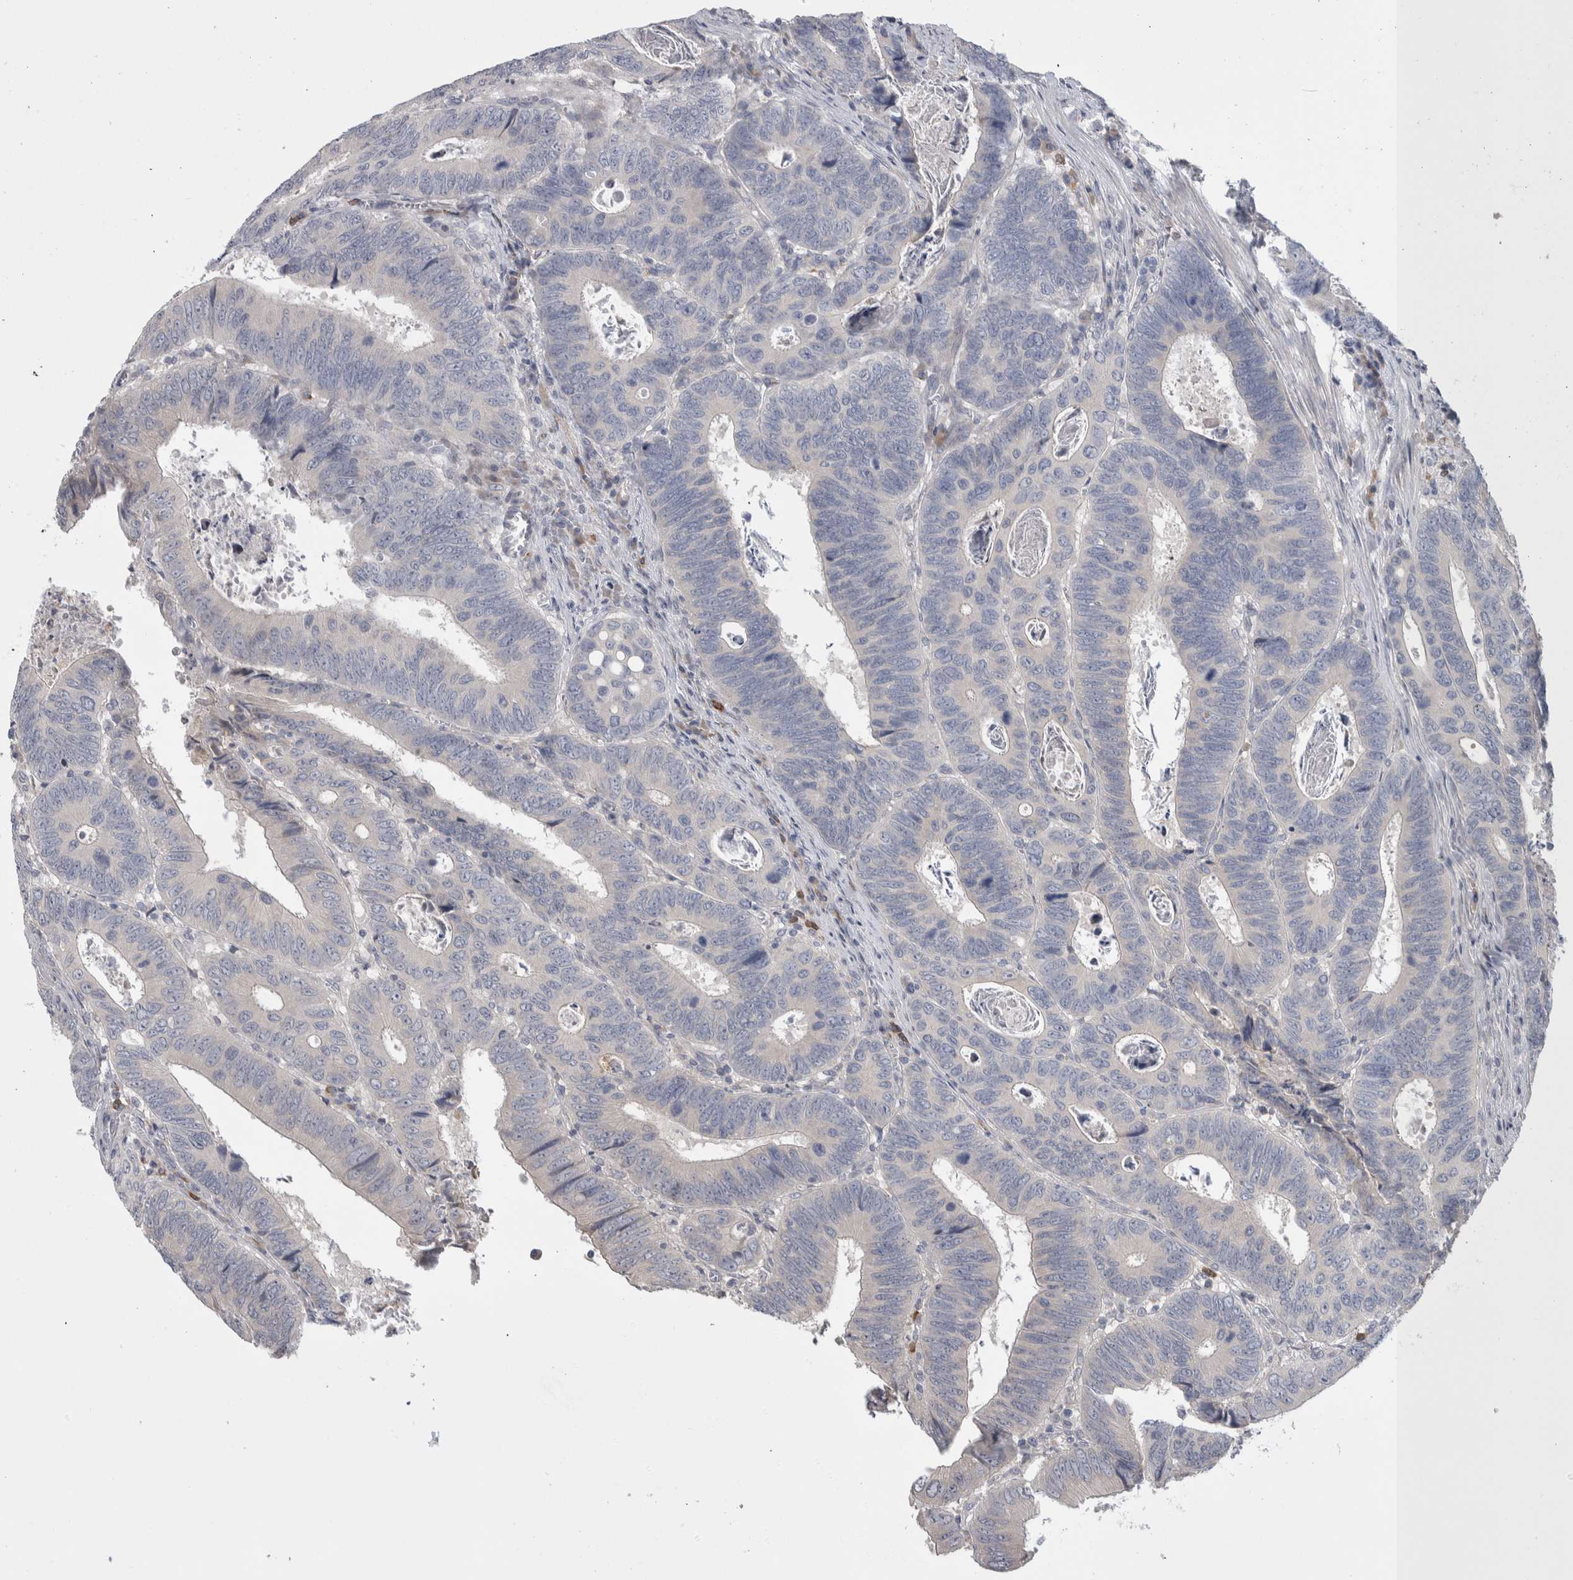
{"staining": {"intensity": "negative", "quantity": "none", "location": "none"}, "tissue": "colorectal cancer", "cell_type": "Tumor cells", "image_type": "cancer", "snomed": [{"axis": "morphology", "description": "Adenocarcinoma, NOS"}, {"axis": "topography", "description": "Colon"}], "caption": "Immunohistochemistry (IHC) image of neoplastic tissue: human adenocarcinoma (colorectal) stained with DAB displays no significant protein positivity in tumor cells. (Immunohistochemistry (IHC), brightfield microscopy, high magnification).", "gene": "IBTK", "patient": {"sex": "male", "age": 72}}